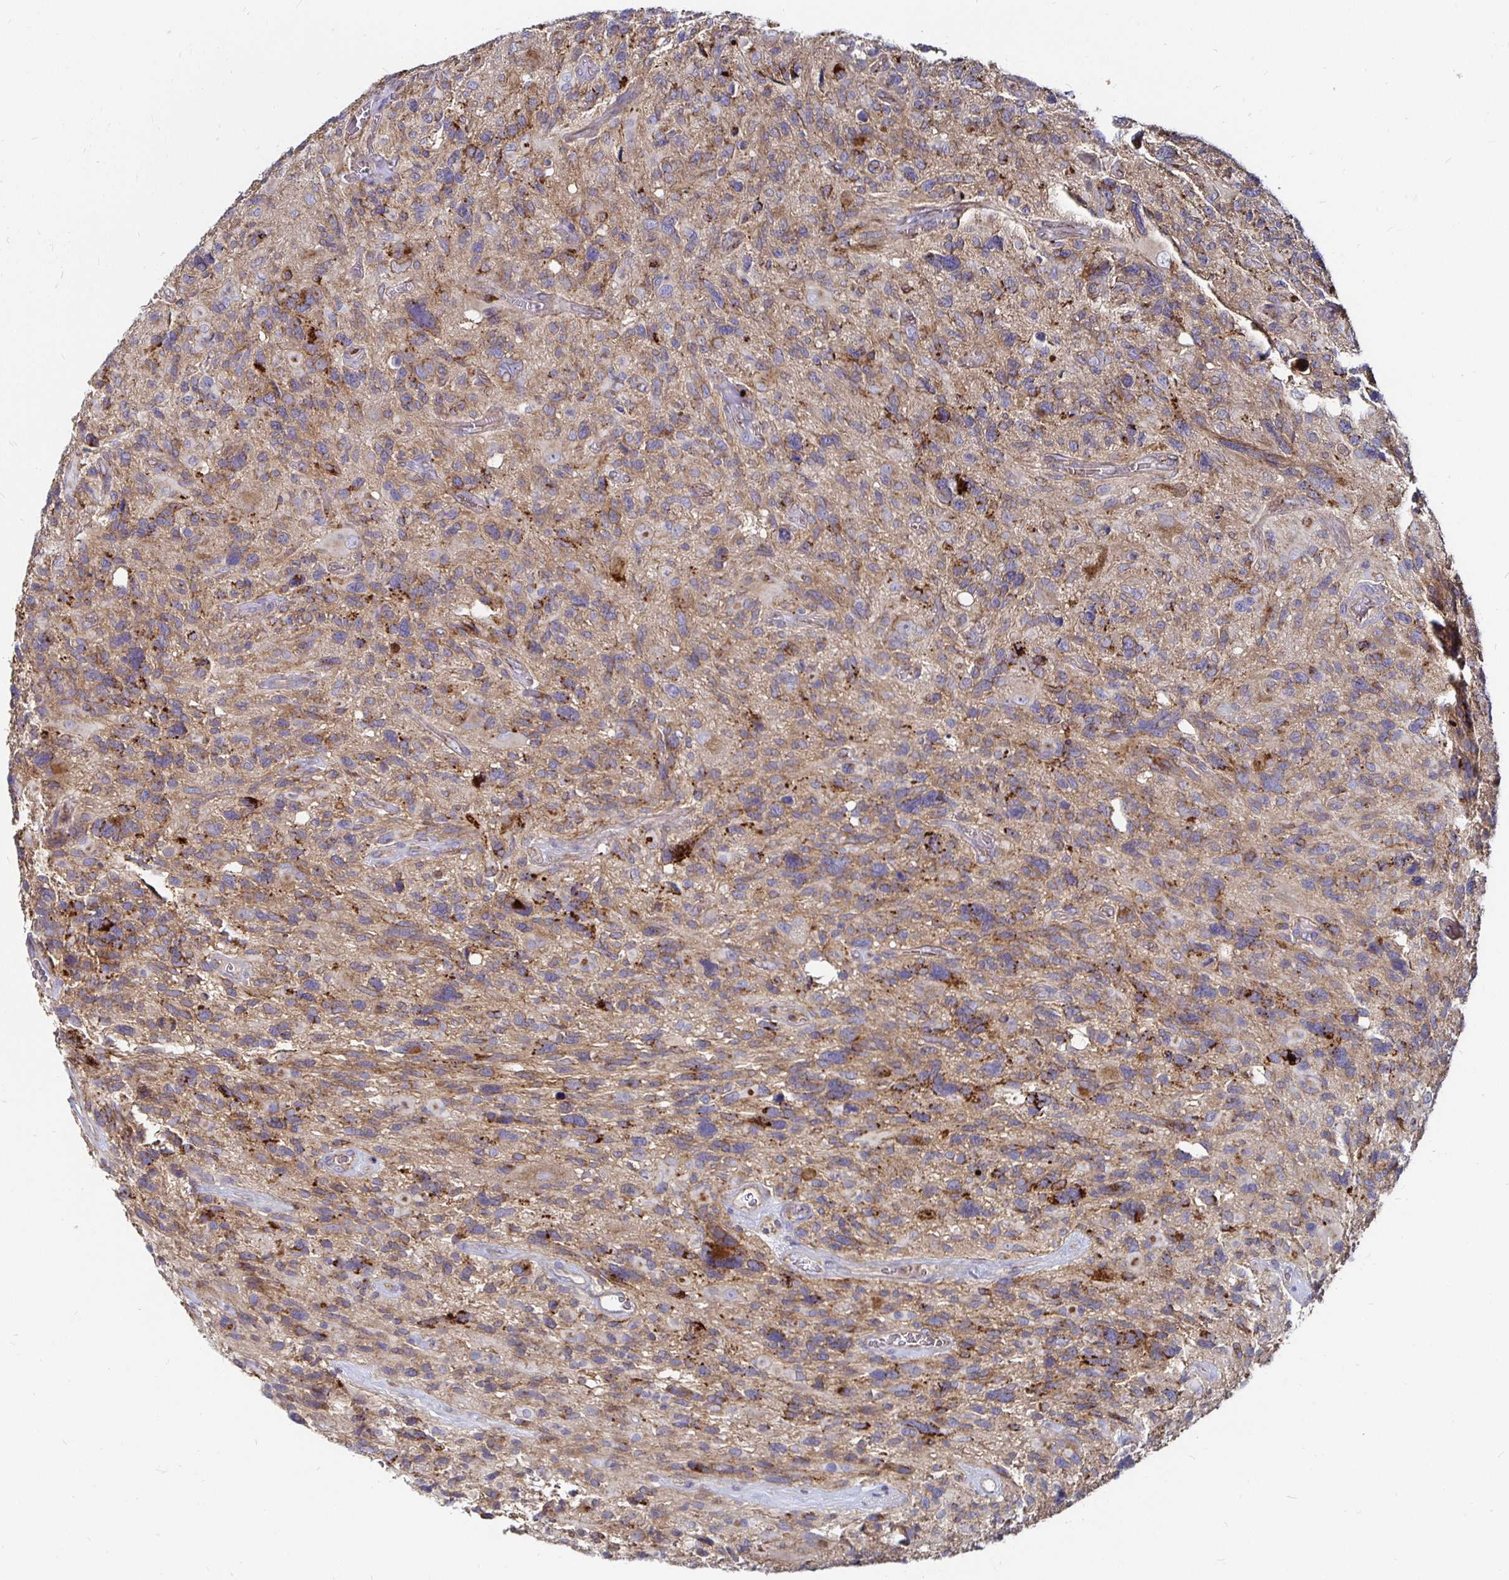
{"staining": {"intensity": "weak", "quantity": "25%-75%", "location": "cytoplasmic/membranous"}, "tissue": "glioma", "cell_type": "Tumor cells", "image_type": "cancer", "snomed": [{"axis": "morphology", "description": "Glioma, malignant, High grade"}, {"axis": "topography", "description": "Brain"}], "caption": "Immunohistochemistry (IHC) photomicrograph of neoplastic tissue: human glioma stained using IHC exhibits low levels of weak protein expression localized specifically in the cytoplasmic/membranous of tumor cells, appearing as a cytoplasmic/membranous brown color.", "gene": "NCSTN", "patient": {"sex": "male", "age": 49}}